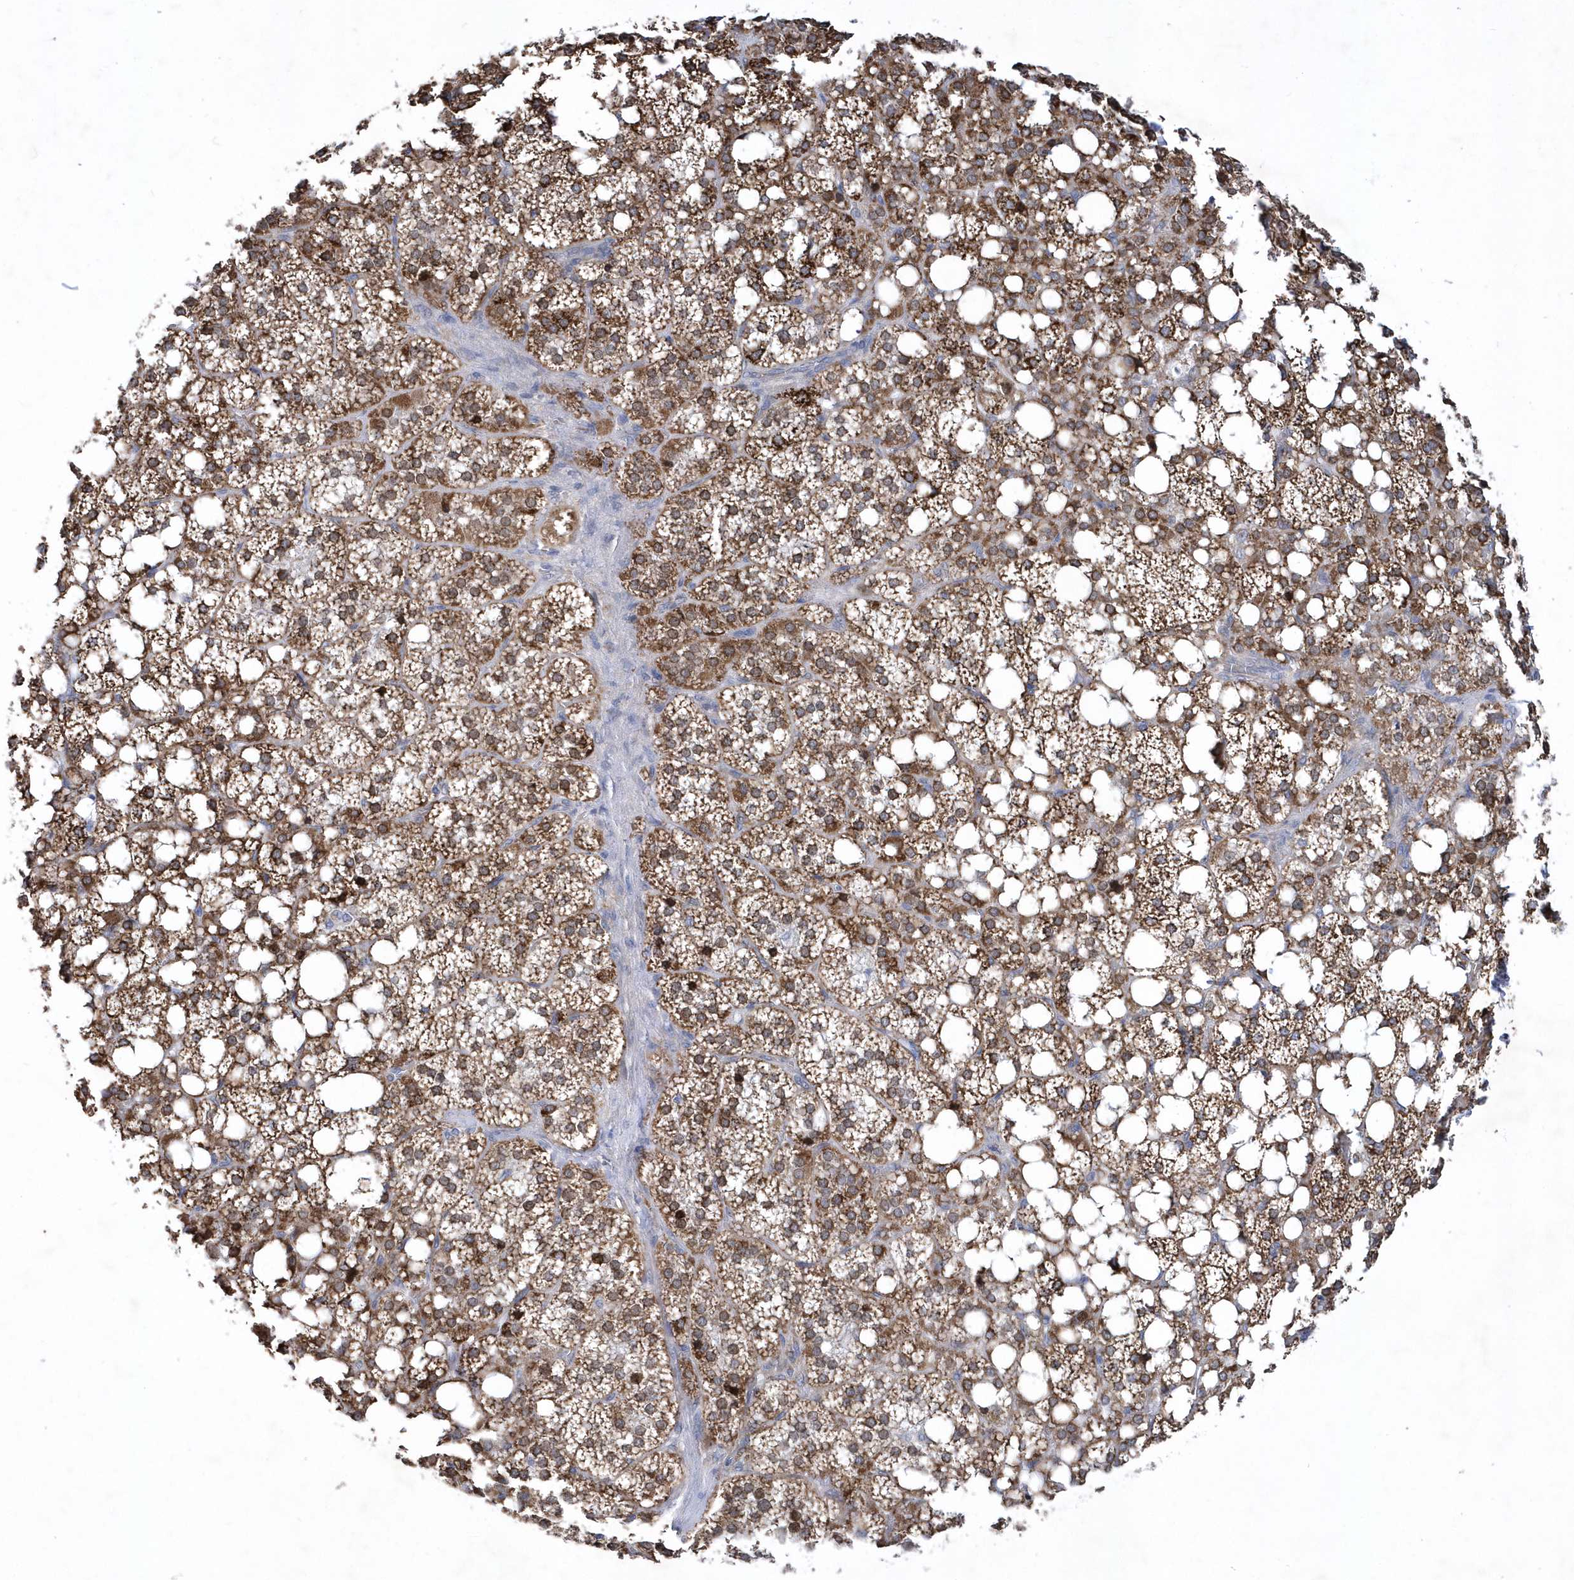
{"staining": {"intensity": "strong", "quantity": ">75%", "location": "cytoplasmic/membranous,nuclear"}, "tissue": "adrenal gland", "cell_type": "Glandular cells", "image_type": "normal", "snomed": [{"axis": "morphology", "description": "Normal tissue, NOS"}, {"axis": "topography", "description": "Adrenal gland"}], "caption": "Adrenal gland stained with immunohistochemistry reveals strong cytoplasmic/membranous,nuclear staining in about >75% of glandular cells.", "gene": "ZNF875", "patient": {"sex": "female", "age": 59}}